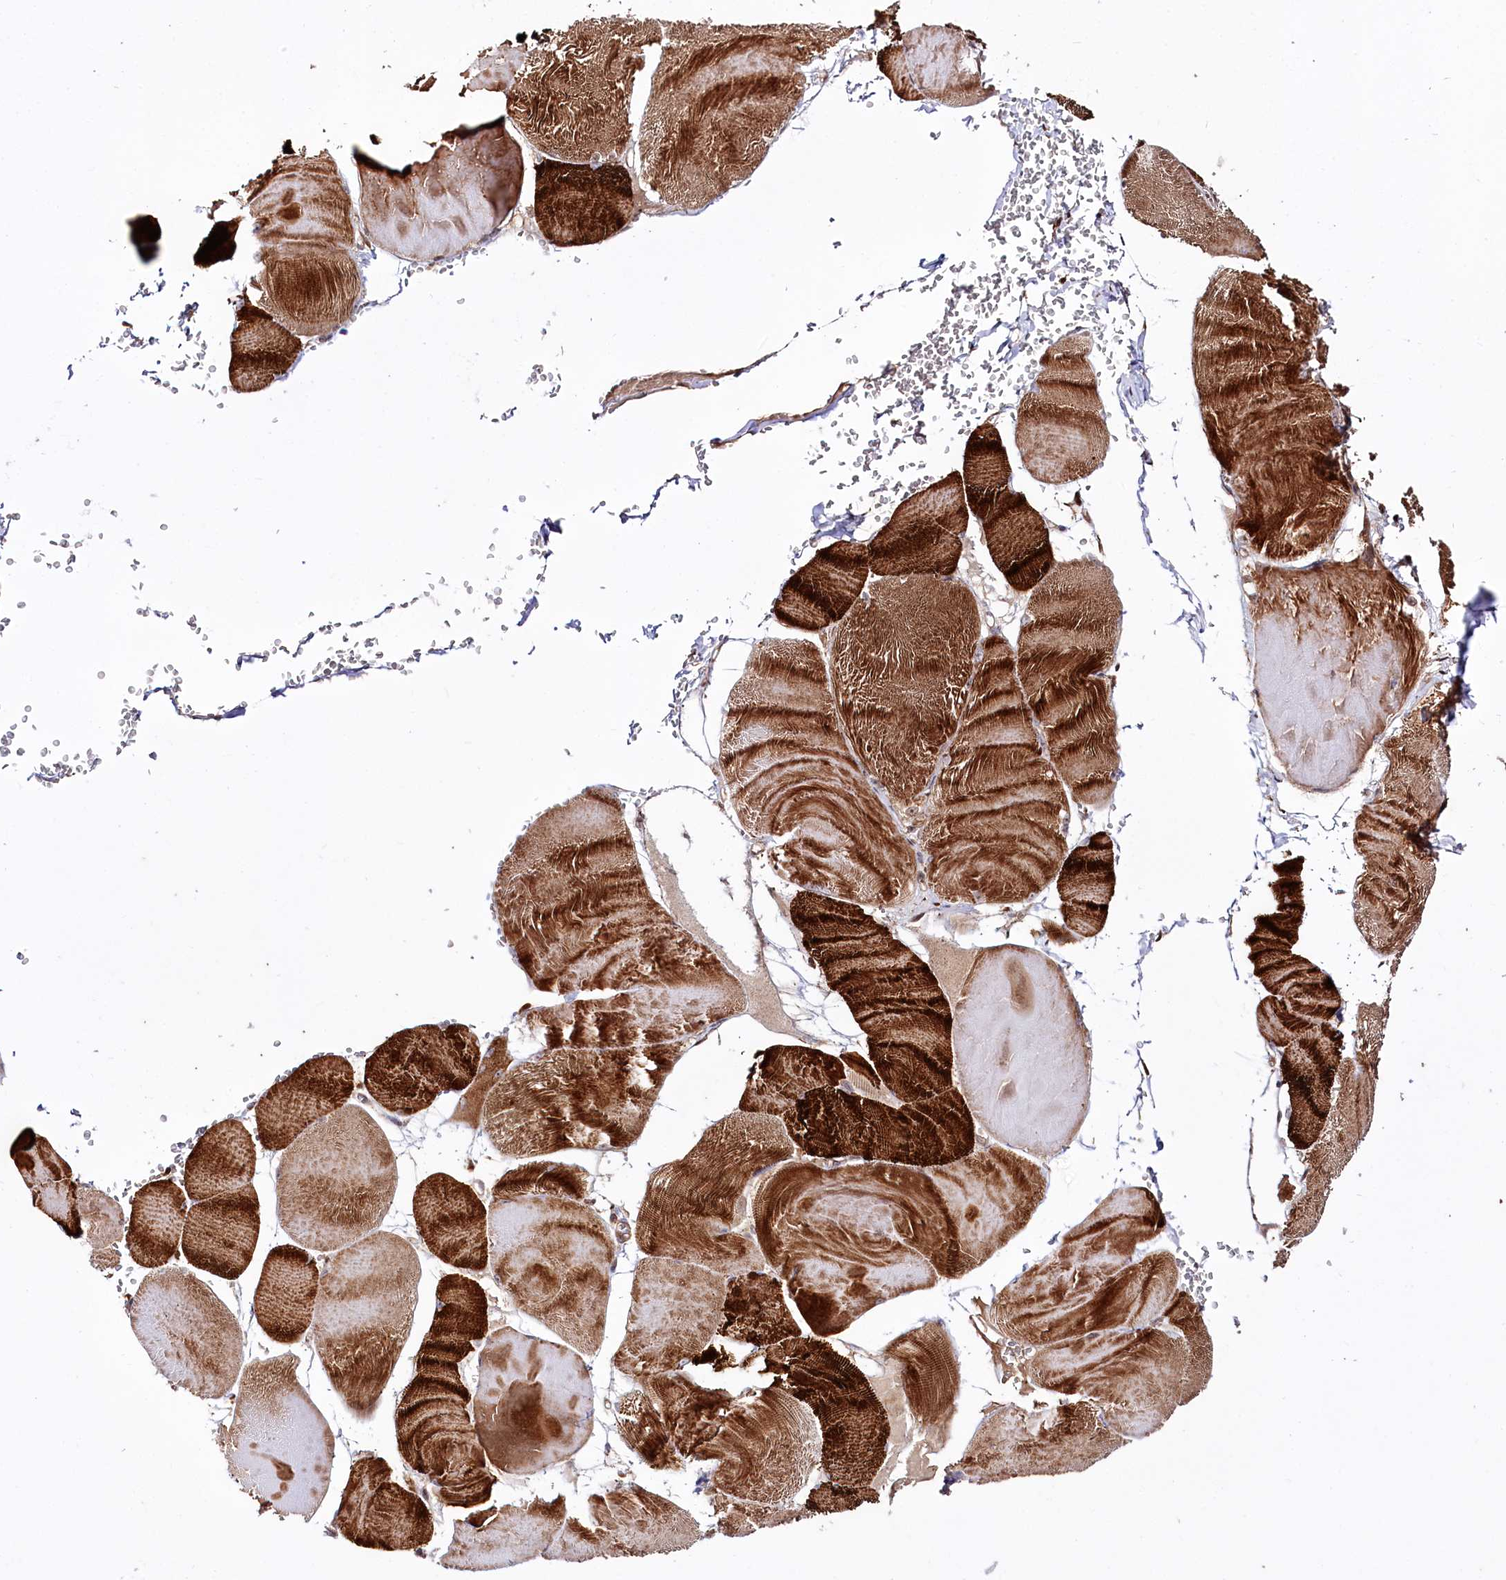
{"staining": {"intensity": "strong", "quantity": ">75%", "location": "cytoplasmic/membranous"}, "tissue": "skeletal muscle", "cell_type": "Myocytes", "image_type": "normal", "snomed": [{"axis": "morphology", "description": "Normal tissue, NOS"}, {"axis": "morphology", "description": "Basal cell carcinoma"}, {"axis": "topography", "description": "Skeletal muscle"}], "caption": "High-power microscopy captured an IHC histopathology image of normal skeletal muscle, revealing strong cytoplasmic/membranous expression in about >75% of myocytes. The protein is stained brown, and the nuclei are stained in blue (DAB IHC with brightfield microscopy, high magnification).", "gene": "REXO2", "patient": {"sex": "female", "age": 64}}